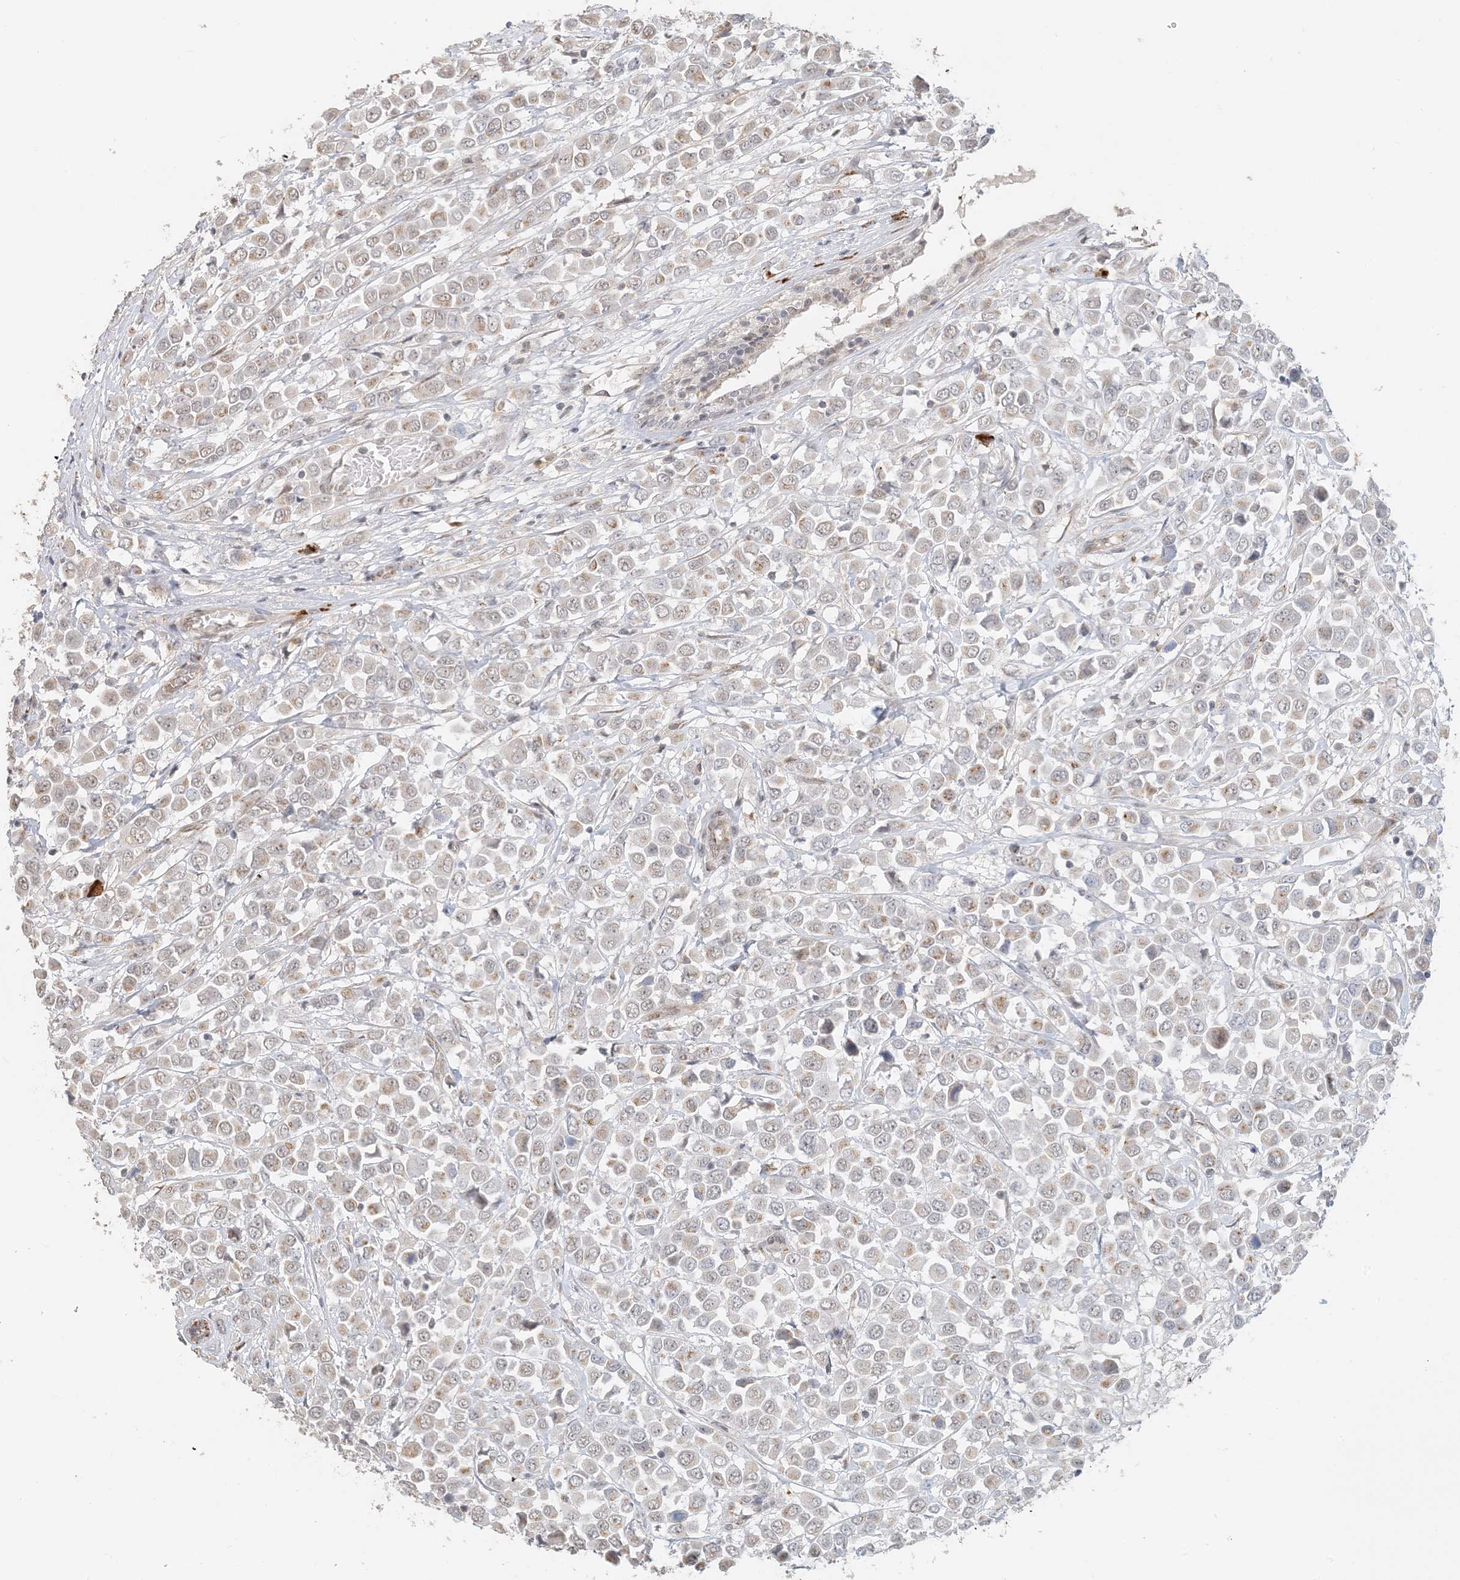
{"staining": {"intensity": "weak", "quantity": "<25%", "location": "cytoplasmic/membranous"}, "tissue": "breast cancer", "cell_type": "Tumor cells", "image_type": "cancer", "snomed": [{"axis": "morphology", "description": "Duct carcinoma"}, {"axis": "topography", "description": "Breast"}], "caption": "Protein analysis of breast cancer reveals no significant staining in tumor cells.", "gene": "ZCCHC4", "patient": {"sex": "female", "age": 61}}